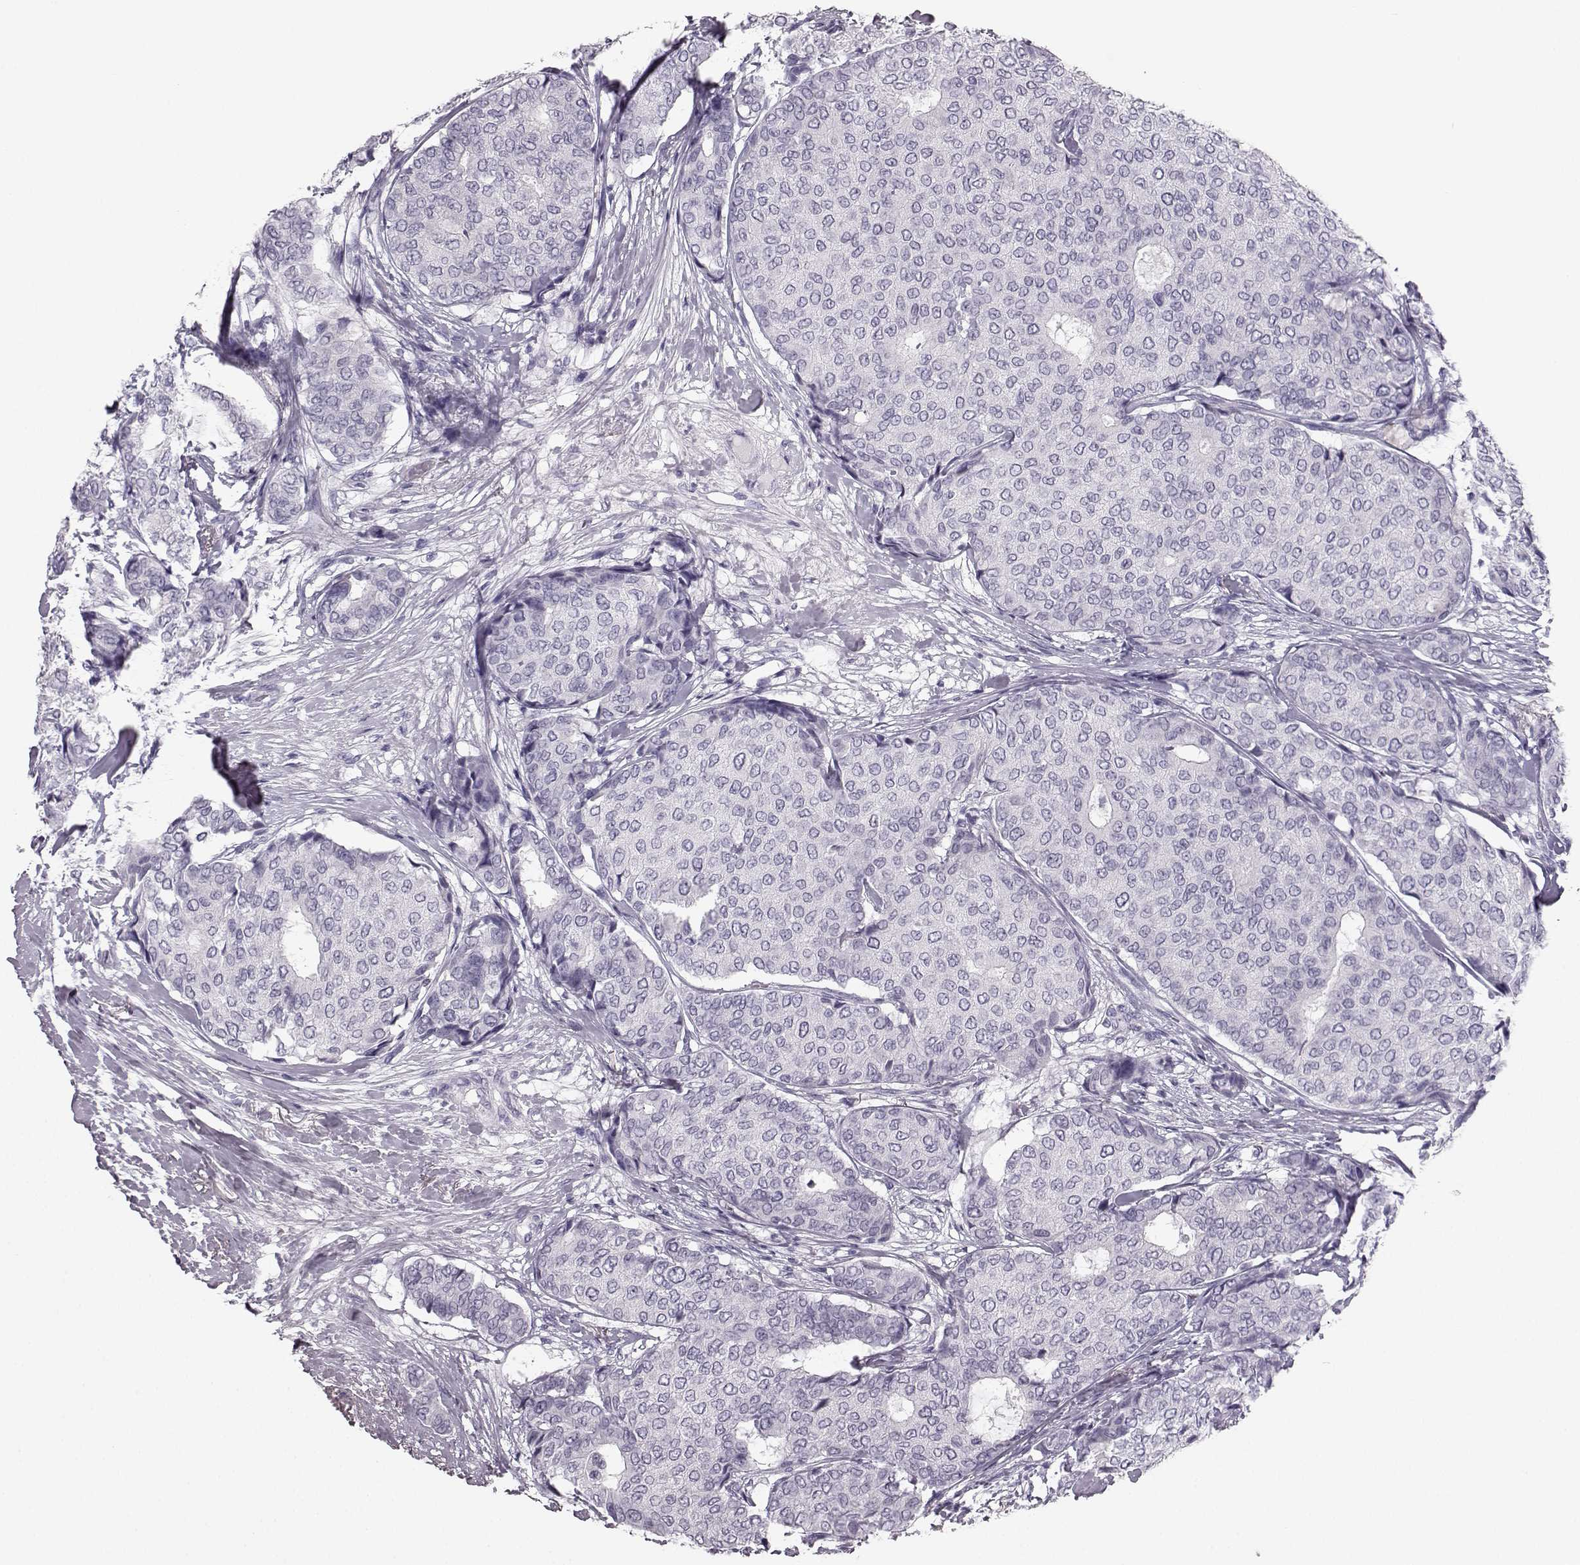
{"staining": {"intensity": "negative", "quantity": "none", "location": "none"}, "tissue": "breast cancer", "cell_type": "Tumor cells", "image_type": "cancer", "snomed": [{"axis": "morphology", "description": "Duct carcinoma"}, {"axis": "topography", "description": "Breast"}], "caption": "This is an IHC histopathology image of breast intraductal carcinoma. There is no expression in tumor cells.", "gene": "BFSP2", "patient": {"sex": "female", "age": 75}}